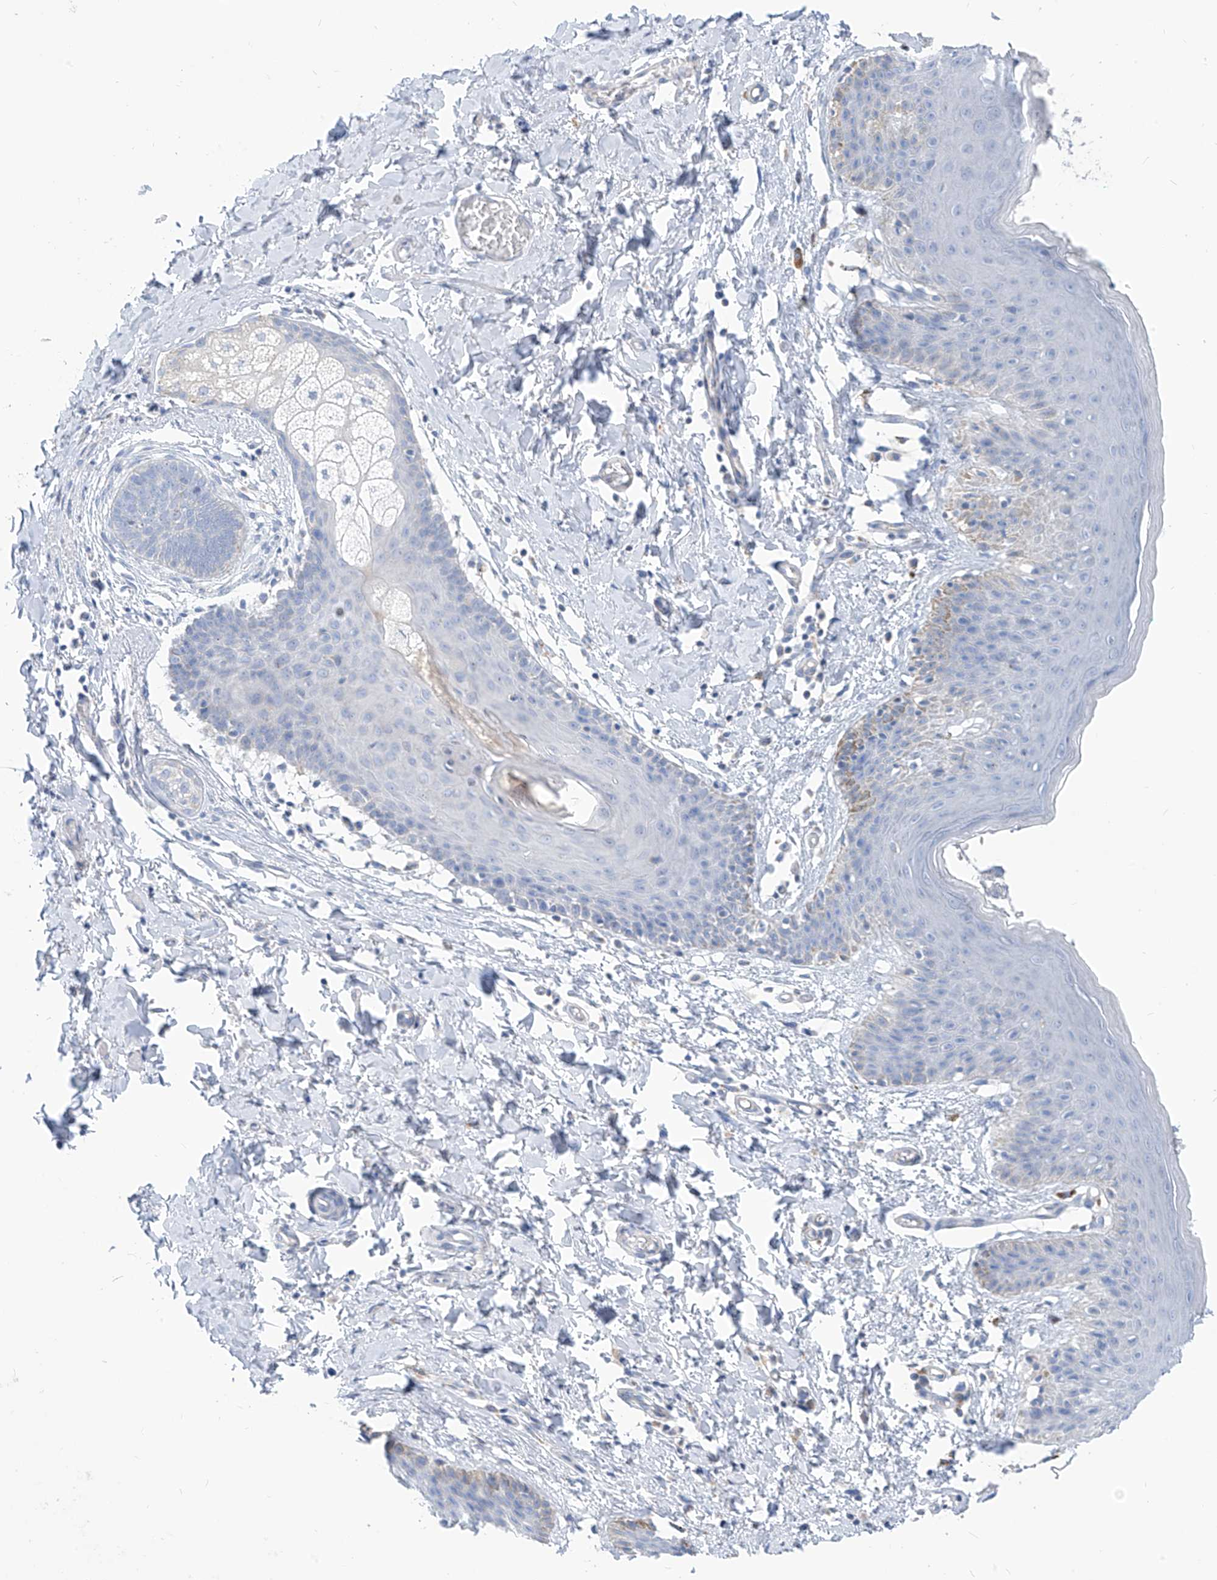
{"staining": {"intensity": "strong", "quantity": "<25%", "location": "cytoplasmic/membranous"}, "tissue": "skin", "cell_type": "Epidermal cells", "image_type": "normal", "snomed": [{"axis": "morphology", "description": "Normal tissue, NOS"}, {"axis": "topography", "description": "Vulva"}], "caption": "Strong cytoplasmic/membranous positivity is seen in approximately <25% of epidermal cells in benign skin. (Brightfield microscopy of DAB IHC at high magnification).", "gene": "ZNF404", "patient": {"sex": "female", "age": 66}}